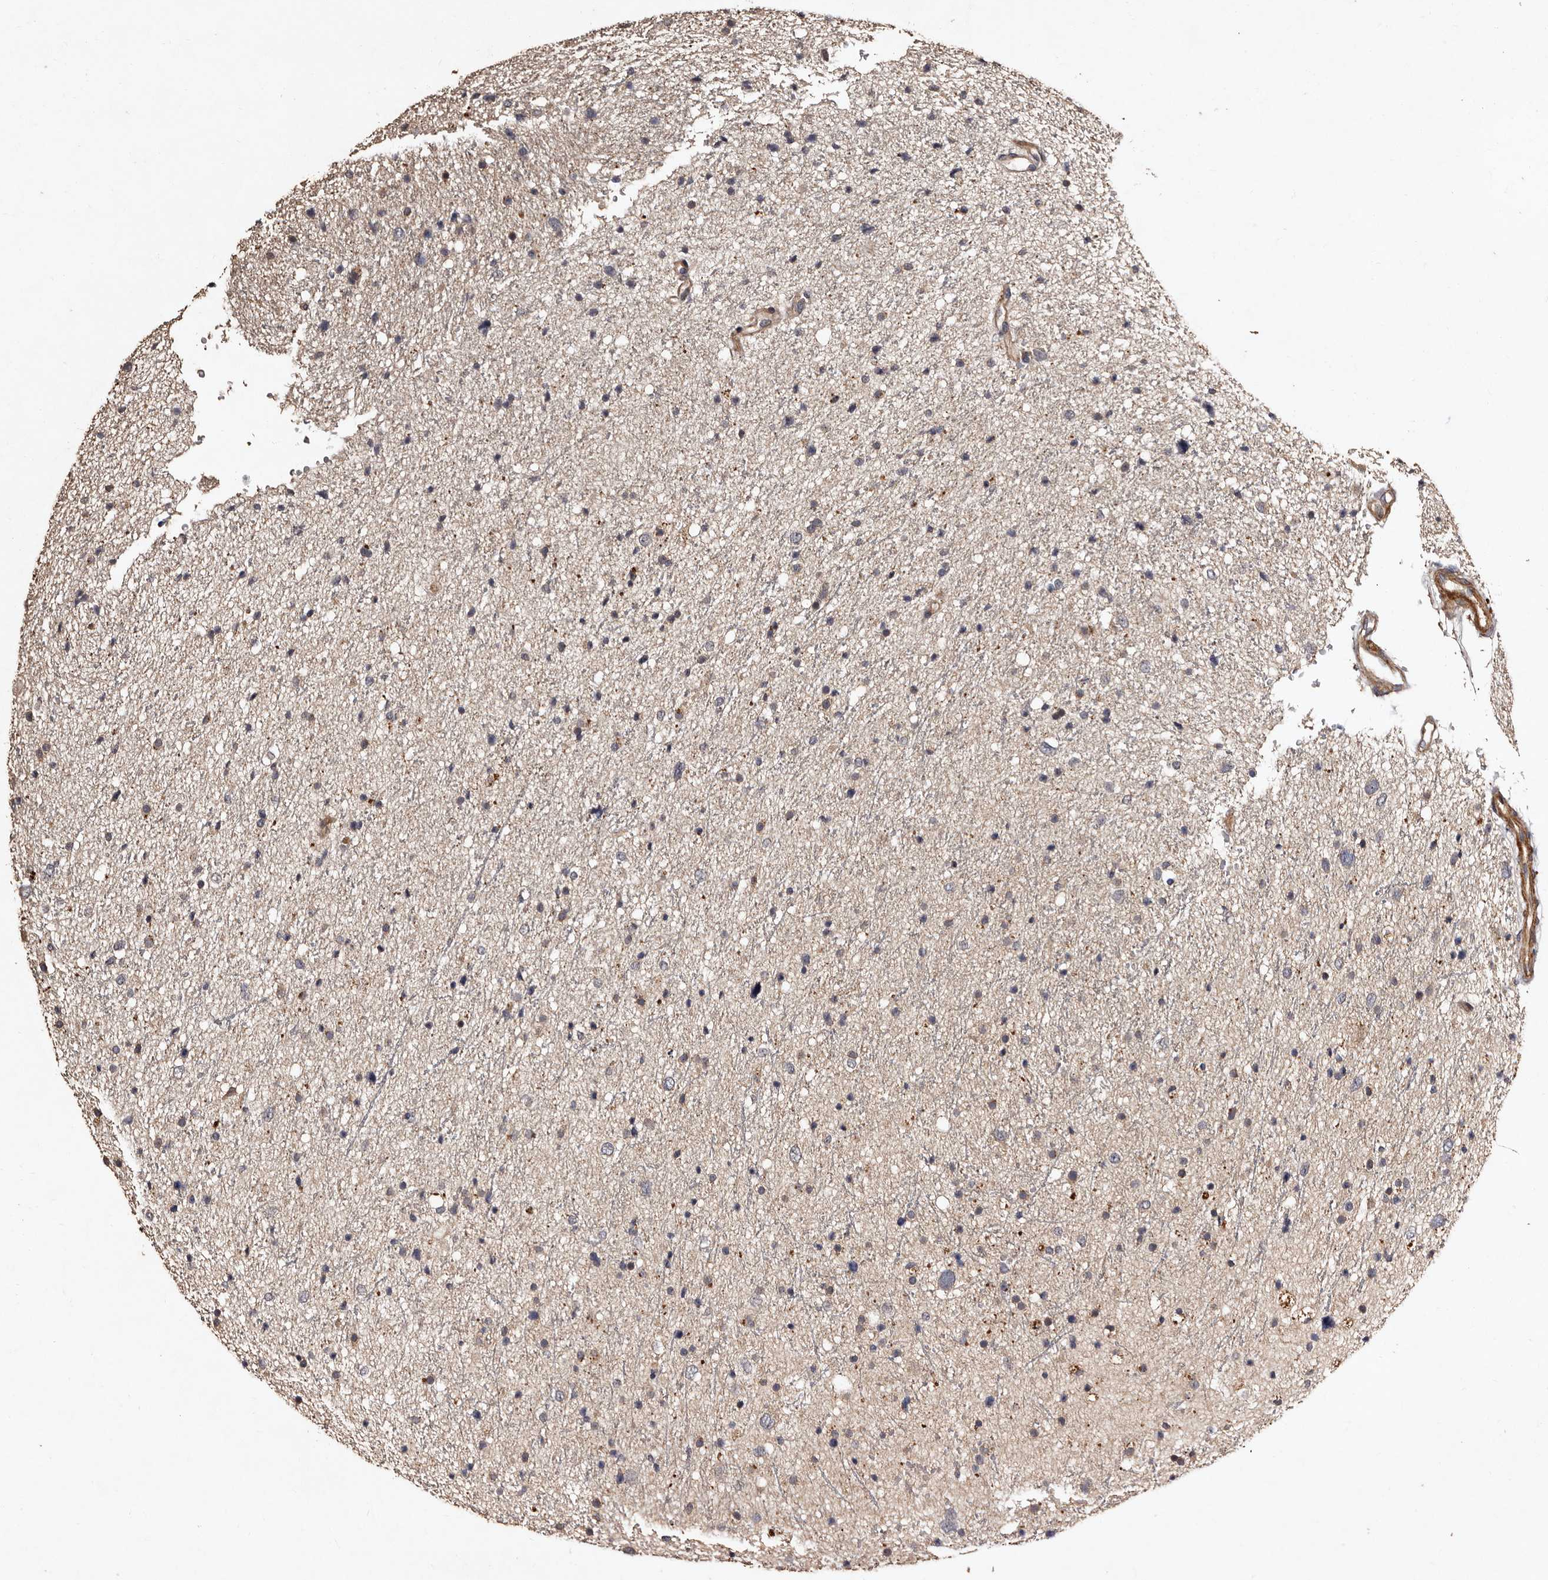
{"staining": {"intensity": "negative", "quantity": "none", "location": "none"}, "tissue": "glioma", "cell_type": "Tumor cells", "image_type": "cancer", "snomed": [{"axis": "morphology", "description": "Glioma, malignant, Low grade"}, {"axis": "topography", "description": "Brain"}], "caption": "The immunohistochemistry (IHC) image has no significant staining in tumor cells of malignant glioma (low-grade) tissue.", "gene": "PRKD3", "patient": {"sex": "female", "age": 37}}